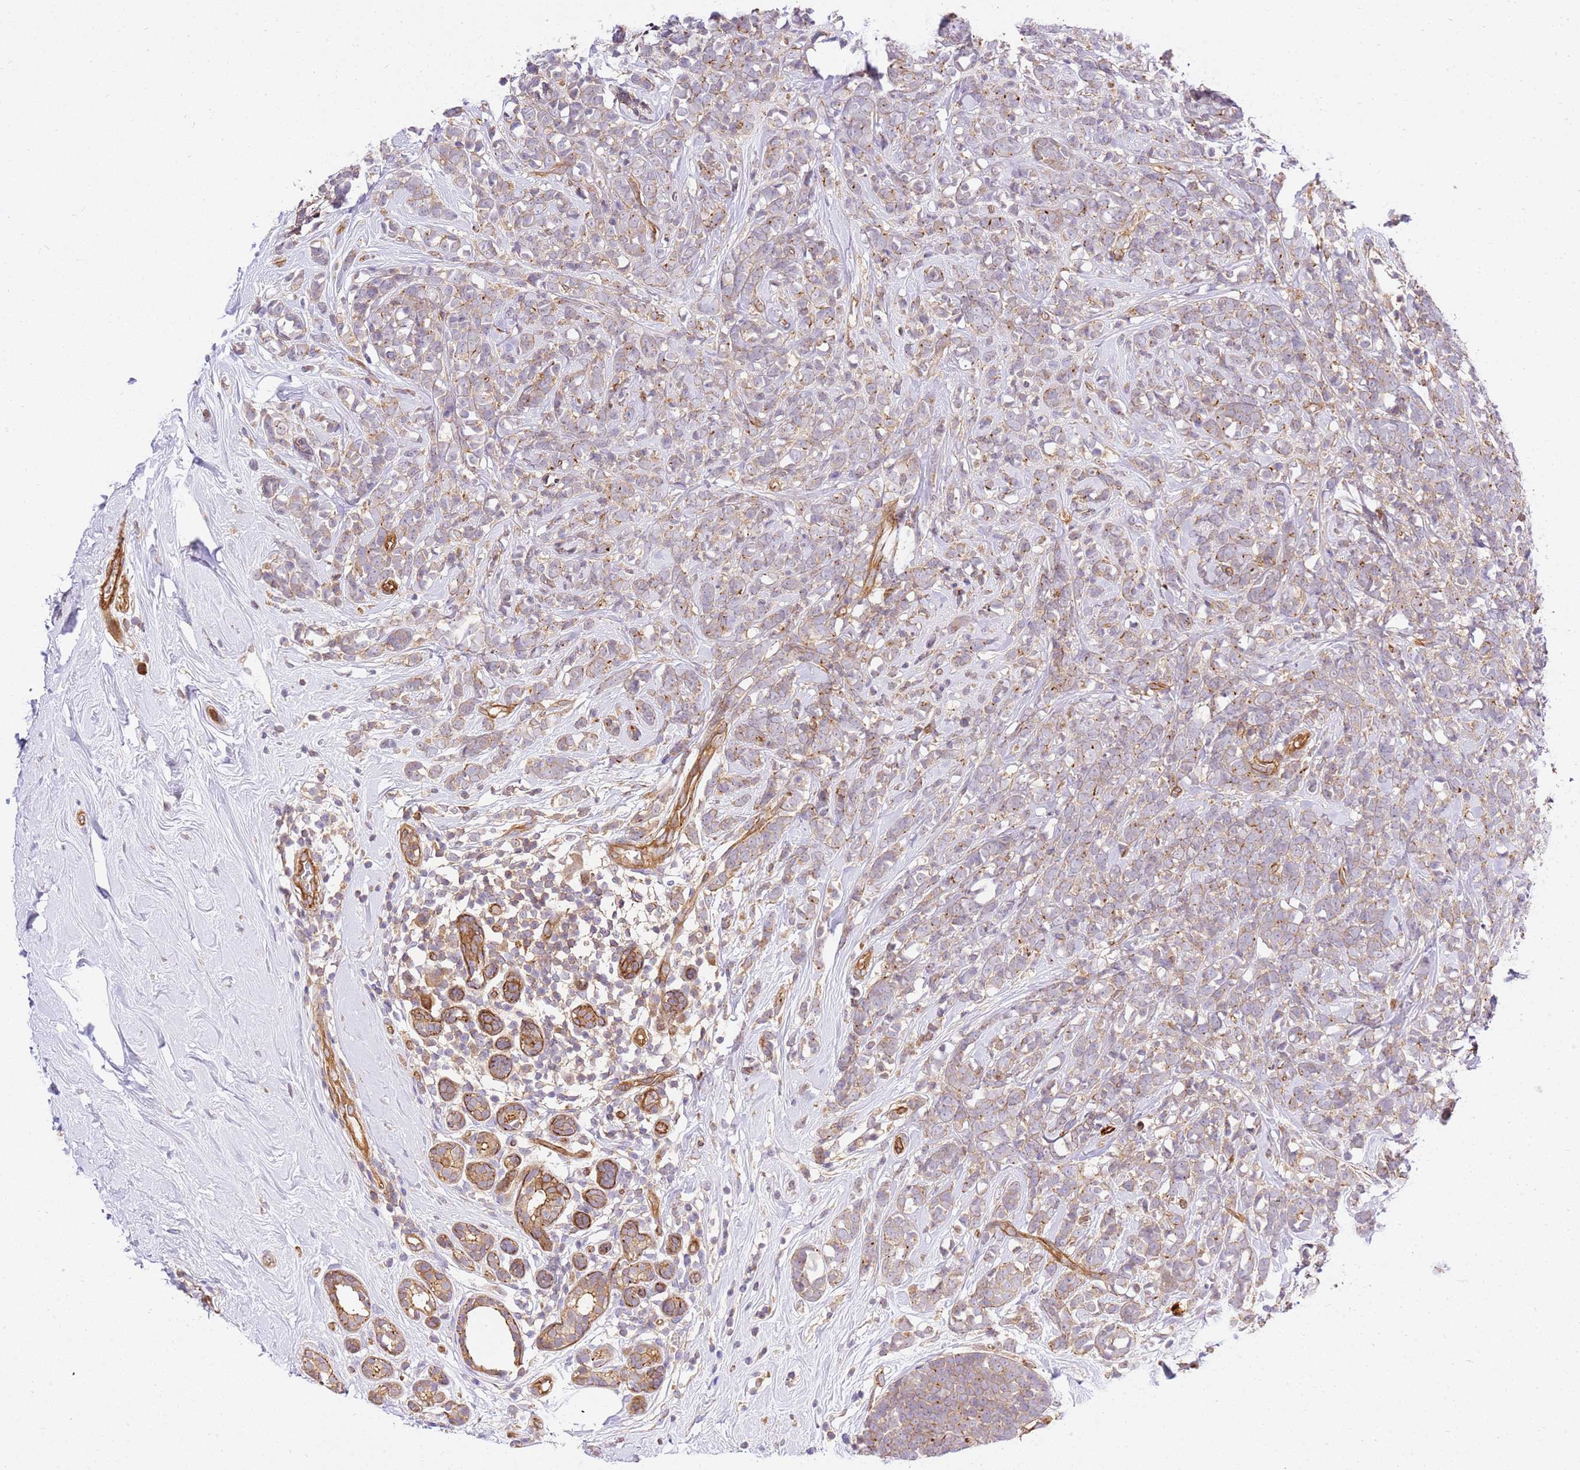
{"staining": {"intensity": "negative", "quantity": "none", "location": "none"}, "tissue": "breast cancer", "cell_type": "Tumor cells", "image_type": "cancer", "snomed": [{"axis": "morphology", "description": "Lobular carcinoma"}, {"axis": "topography", "description": "Breast"}], "caption": "Protein analysis of breast cancer demonstrates no significant expression in tumor cells. The staining is performed using DAB (3,3'-diaminobenzidine) brown chromogen with nuclei counter-stained in using hematoxylin.", "gene": "EFCAB8", "patient": {"sex": "female", "age": 58}}